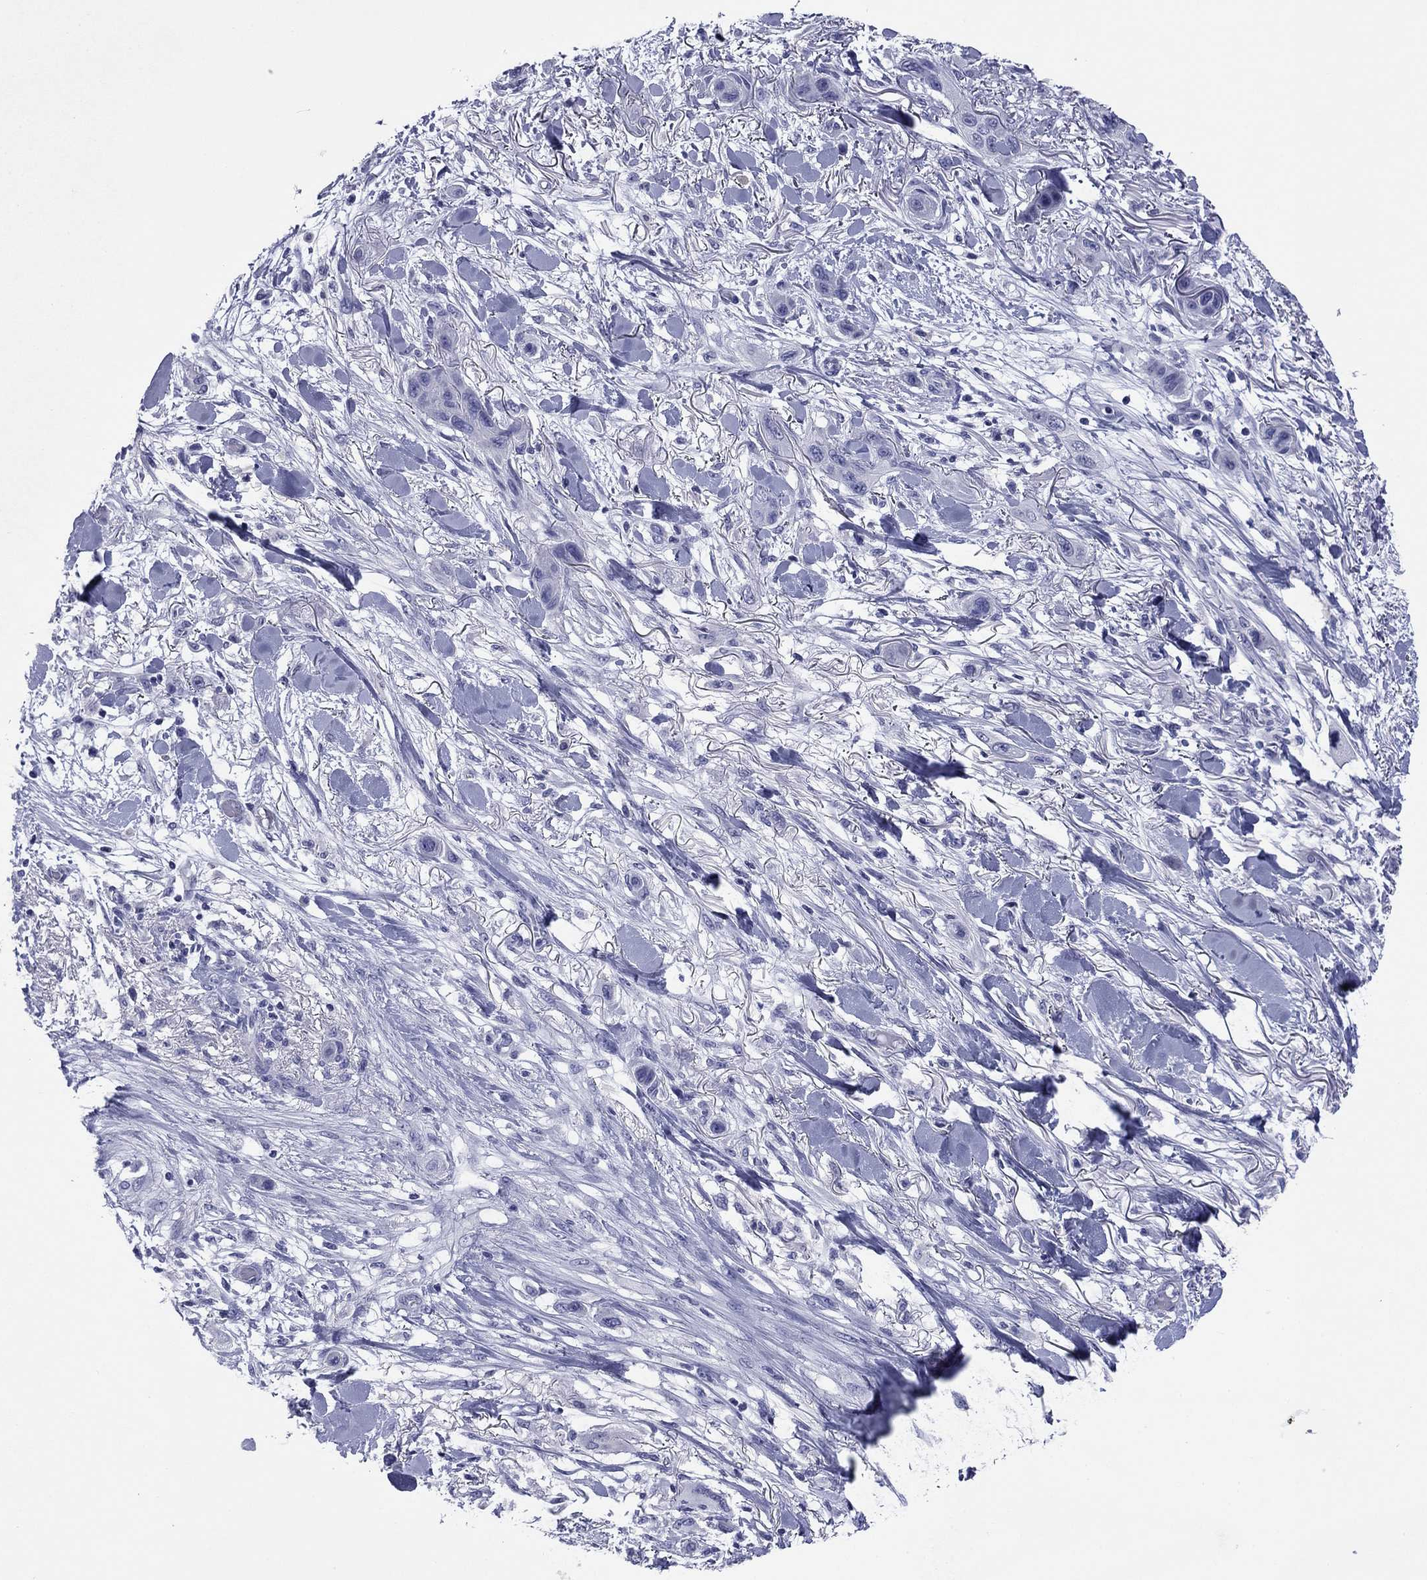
{"staining": {"intensity": "negative", "quantity": "none", "location": "none"}, "tissue": "skin cancer", "cell_type": "Tumor cells", "image_type": "cancer", "snomed": [{"axis": "morphology", "description": "Squamous cell carcinoma, NOS"}, {"axis": "topography", "description": "Skin"}], "caption": "The micrograph demonstrates no staining of tumor cells in squamous cell carcinoma (skin).", "gene": "ABCC2", "patient": {"sex": "male", "age": 79}}